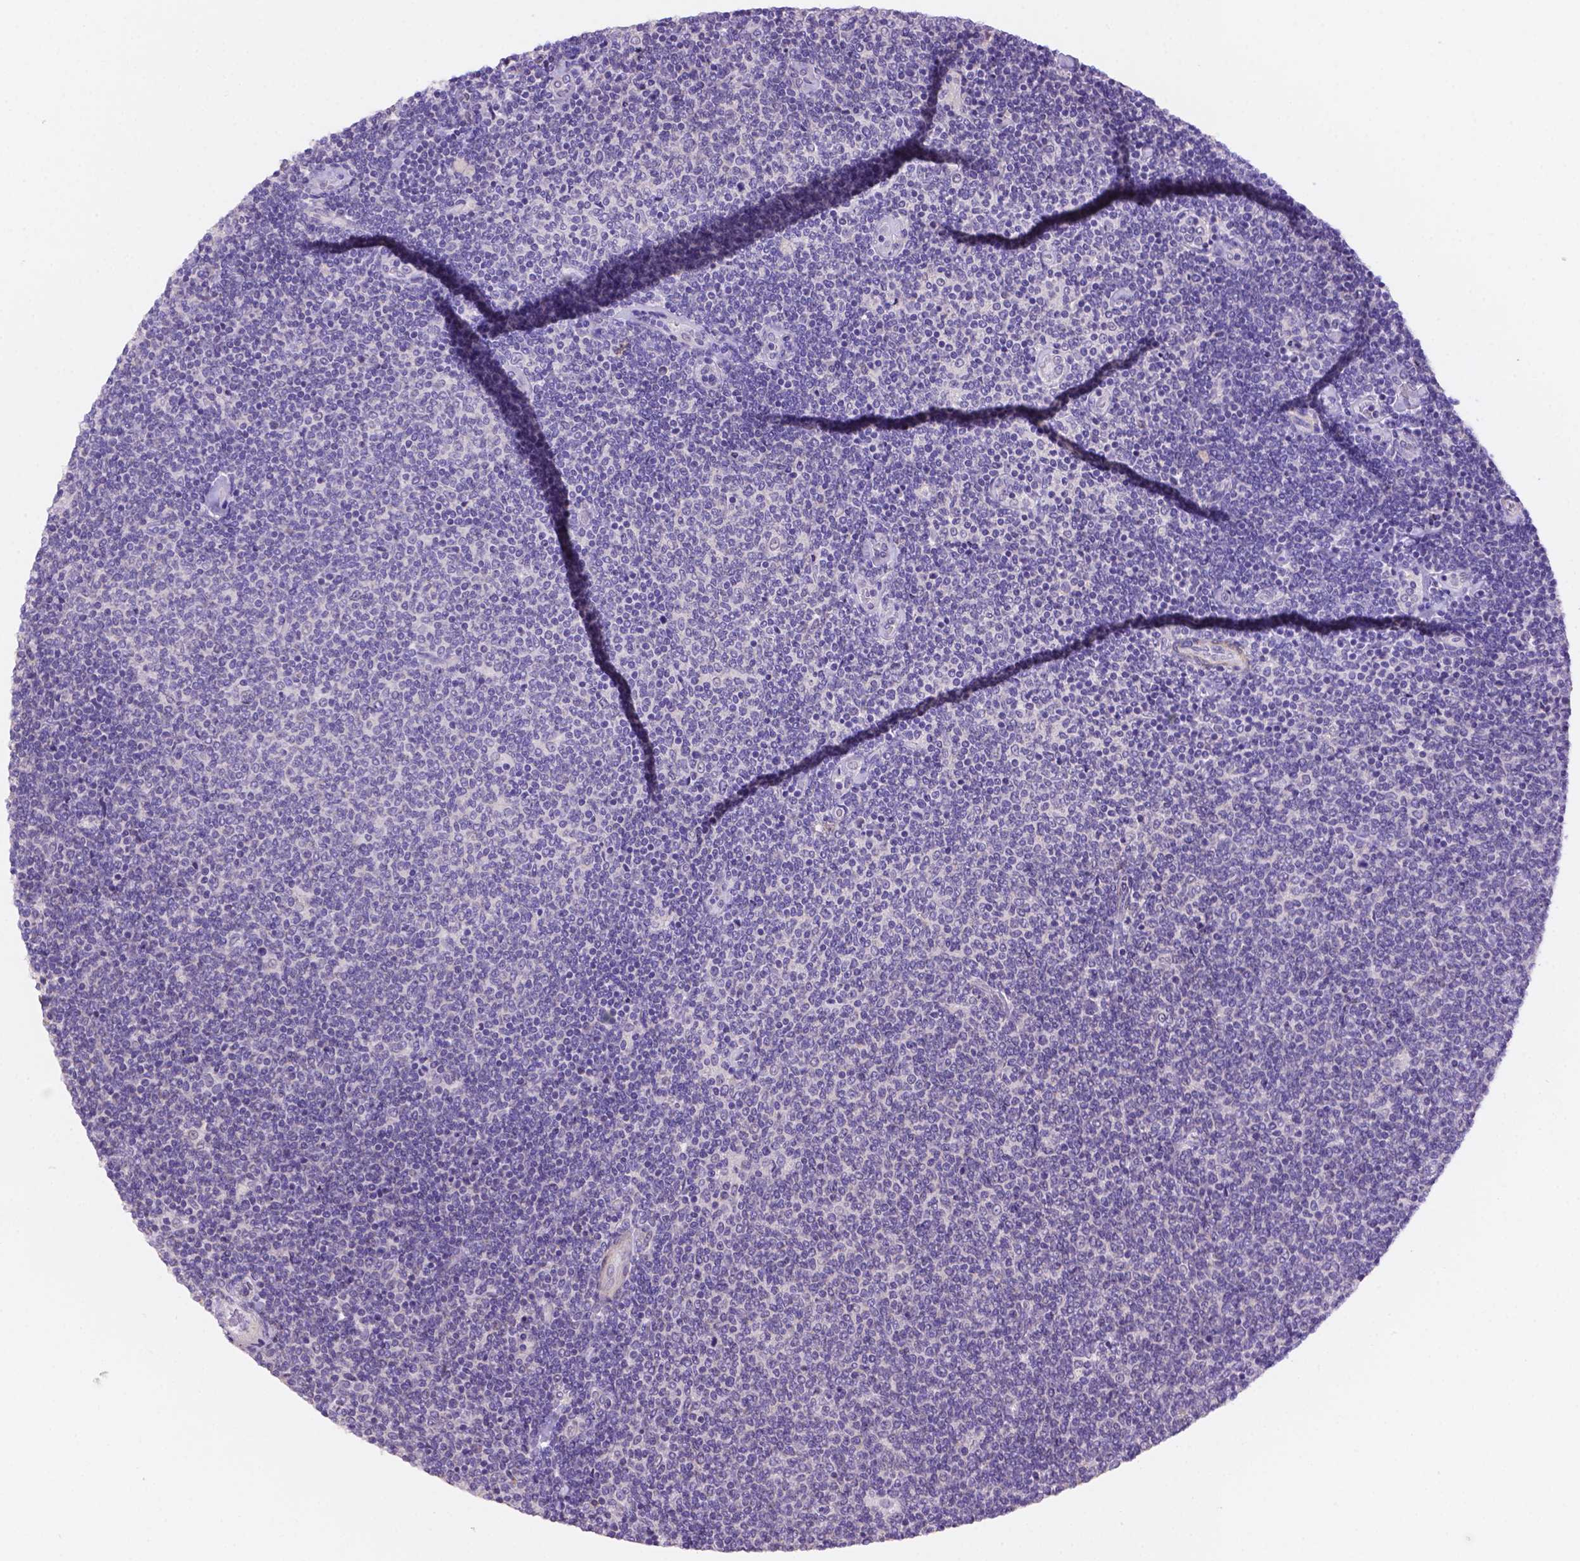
{"staining": {"intensity": "negative", "quantity": "none", "location": "none"}, "tissue": "lymphoma", "cell_type": "Tumor cells", "image_type": "cancer", "snomed": [{"axis": "morphology", "description": "Malignant lymphoma, non-Hodgkin's type, Low grade"}, {"axis": "topography", "description": "Lymph node"}], "caption": "Human low-grade malignant lymphoma, non-Hodgkin's type stained for a protein using IHC displays no expression in tumor cells.", "gene": "NXPE2", "patient": {"sex": "male", "age": 52}}